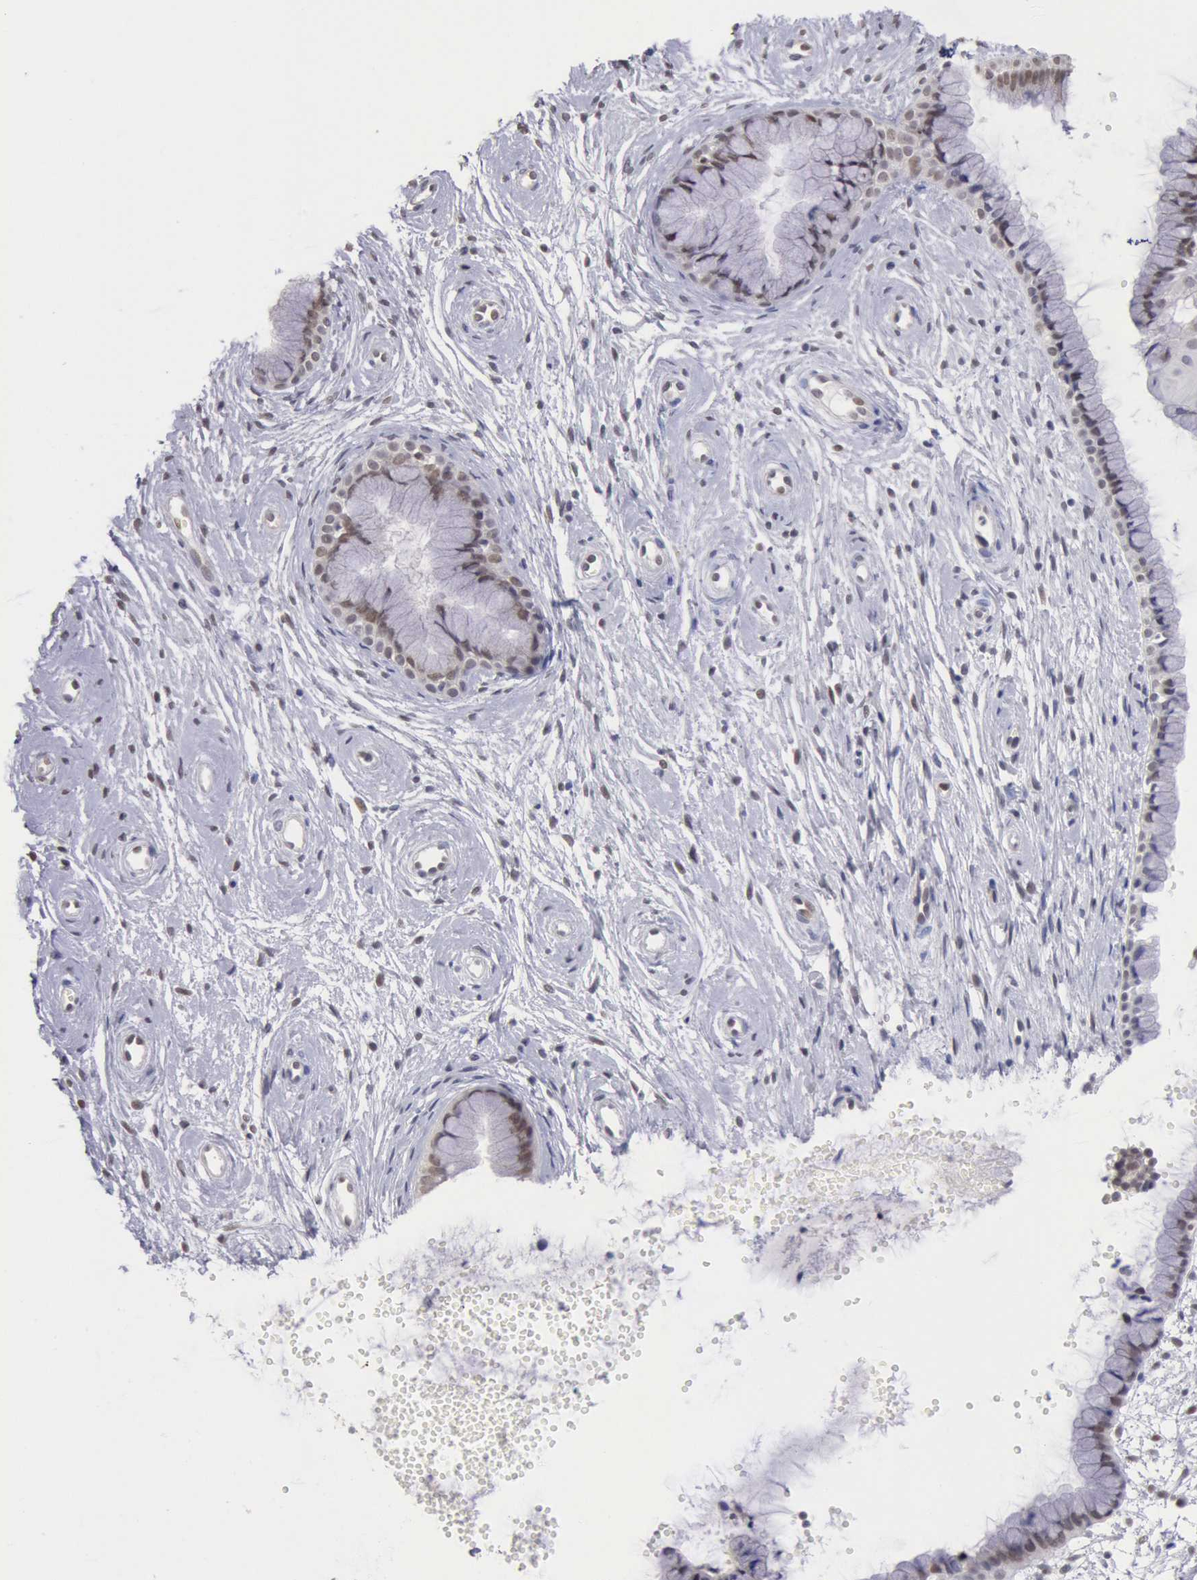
{"staining": {"intensity": "weak", "quantity": "25%-75%", "location": "cytoplasmic/membranous"}, "tissue": "cervix", "cell_type": "Glandular cells", "image_type": "normal", "snomed": [{"axis": "morphology", "description": "Normal tissue, NOS"}, {"axis": "topography", "description": "Cervix"}], "caption": "Unremarkable cervix demonstrates weak cytoplasmic/membranous positivity in approximately 25%-75% of glandular cells, visualized by immunohistochemistry.", "gene": "MYH6", "patient": {"sex": "female", "age": 39}}